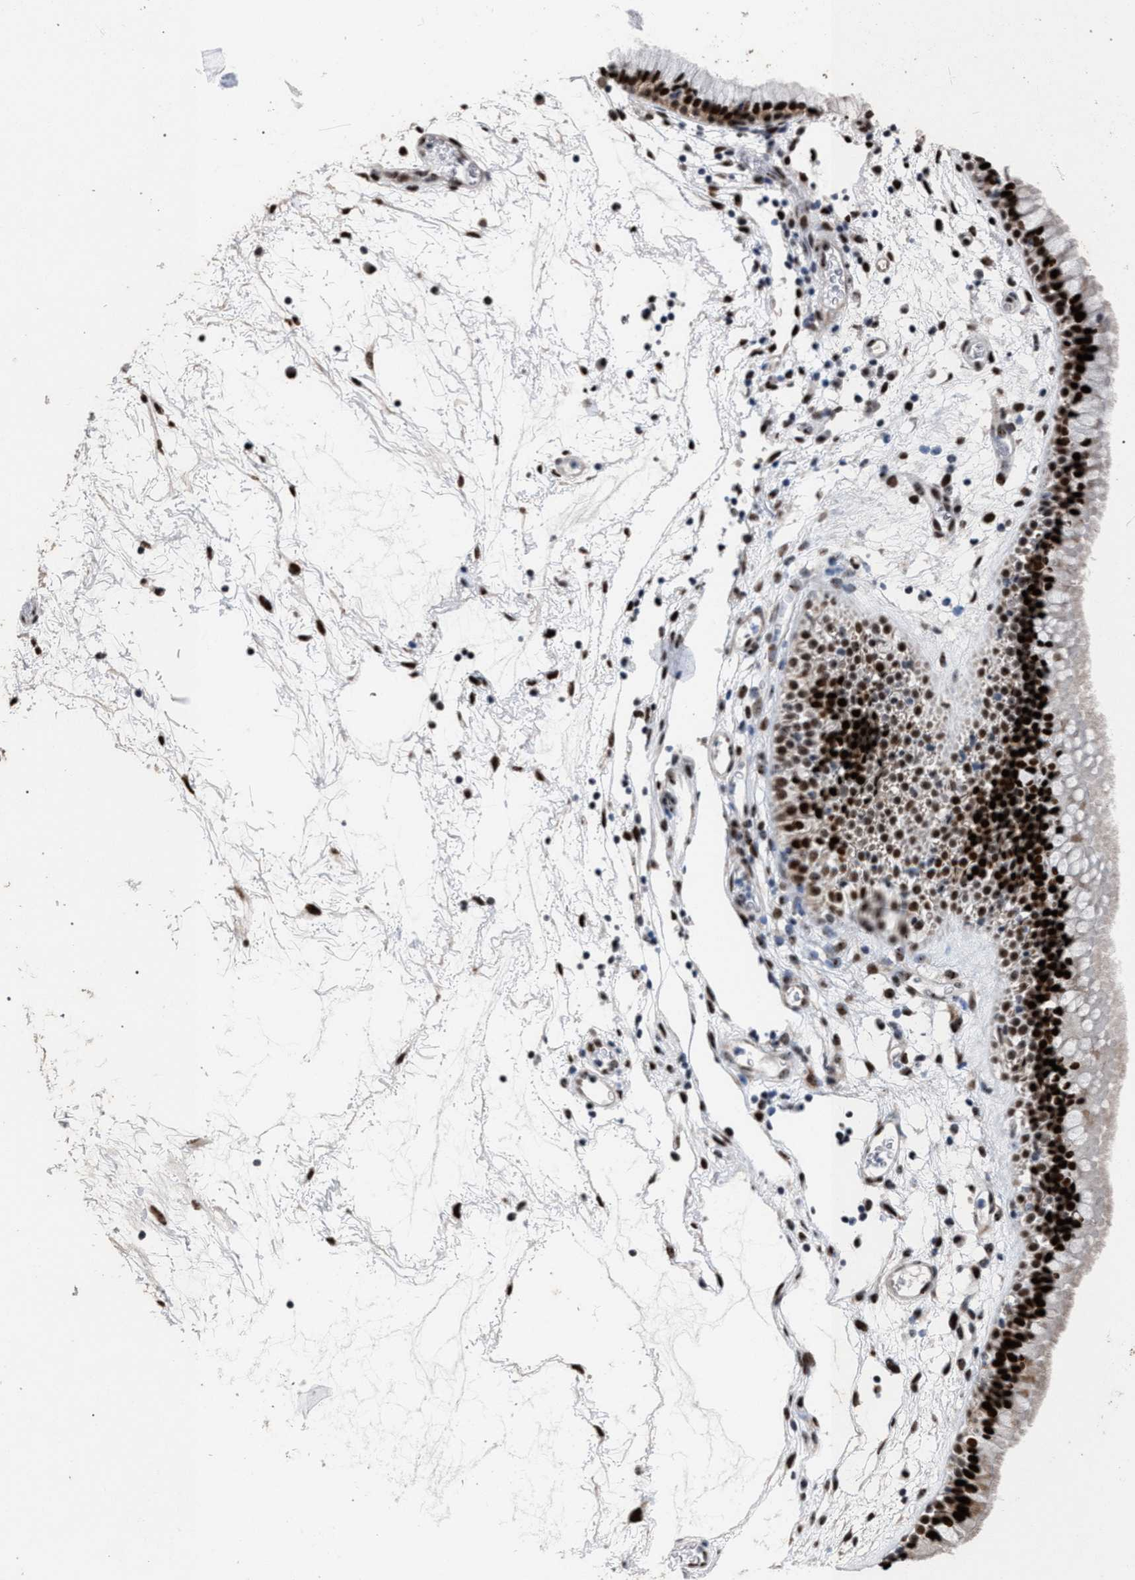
{"staining": {"intensity": "strong", "quantity": ">75%", "location": "nuclear"}, "tissue": "nasopharynx", "cell_type": "Respiratory epithelial cells", "image_type": "normal", "snomed": [{"axis": "morphology", "description": "Normal tissue, NOS"}, {"axis": "morphology", "description": "Inflammation, NOS"}, {"axis": "topography", "description": "Nasopharynx"}], "caption": "The micrograph exhibits immunohistochemical staining of normal nasopharynx. There is strong nuclear positivity is seen in about >75% of respiratory epithelial cells. Ihc stains the protein in brown and the nuclei are stained blue.", "gene": "TP53BP1", "patient": {"sex": "male", "age": 48}}